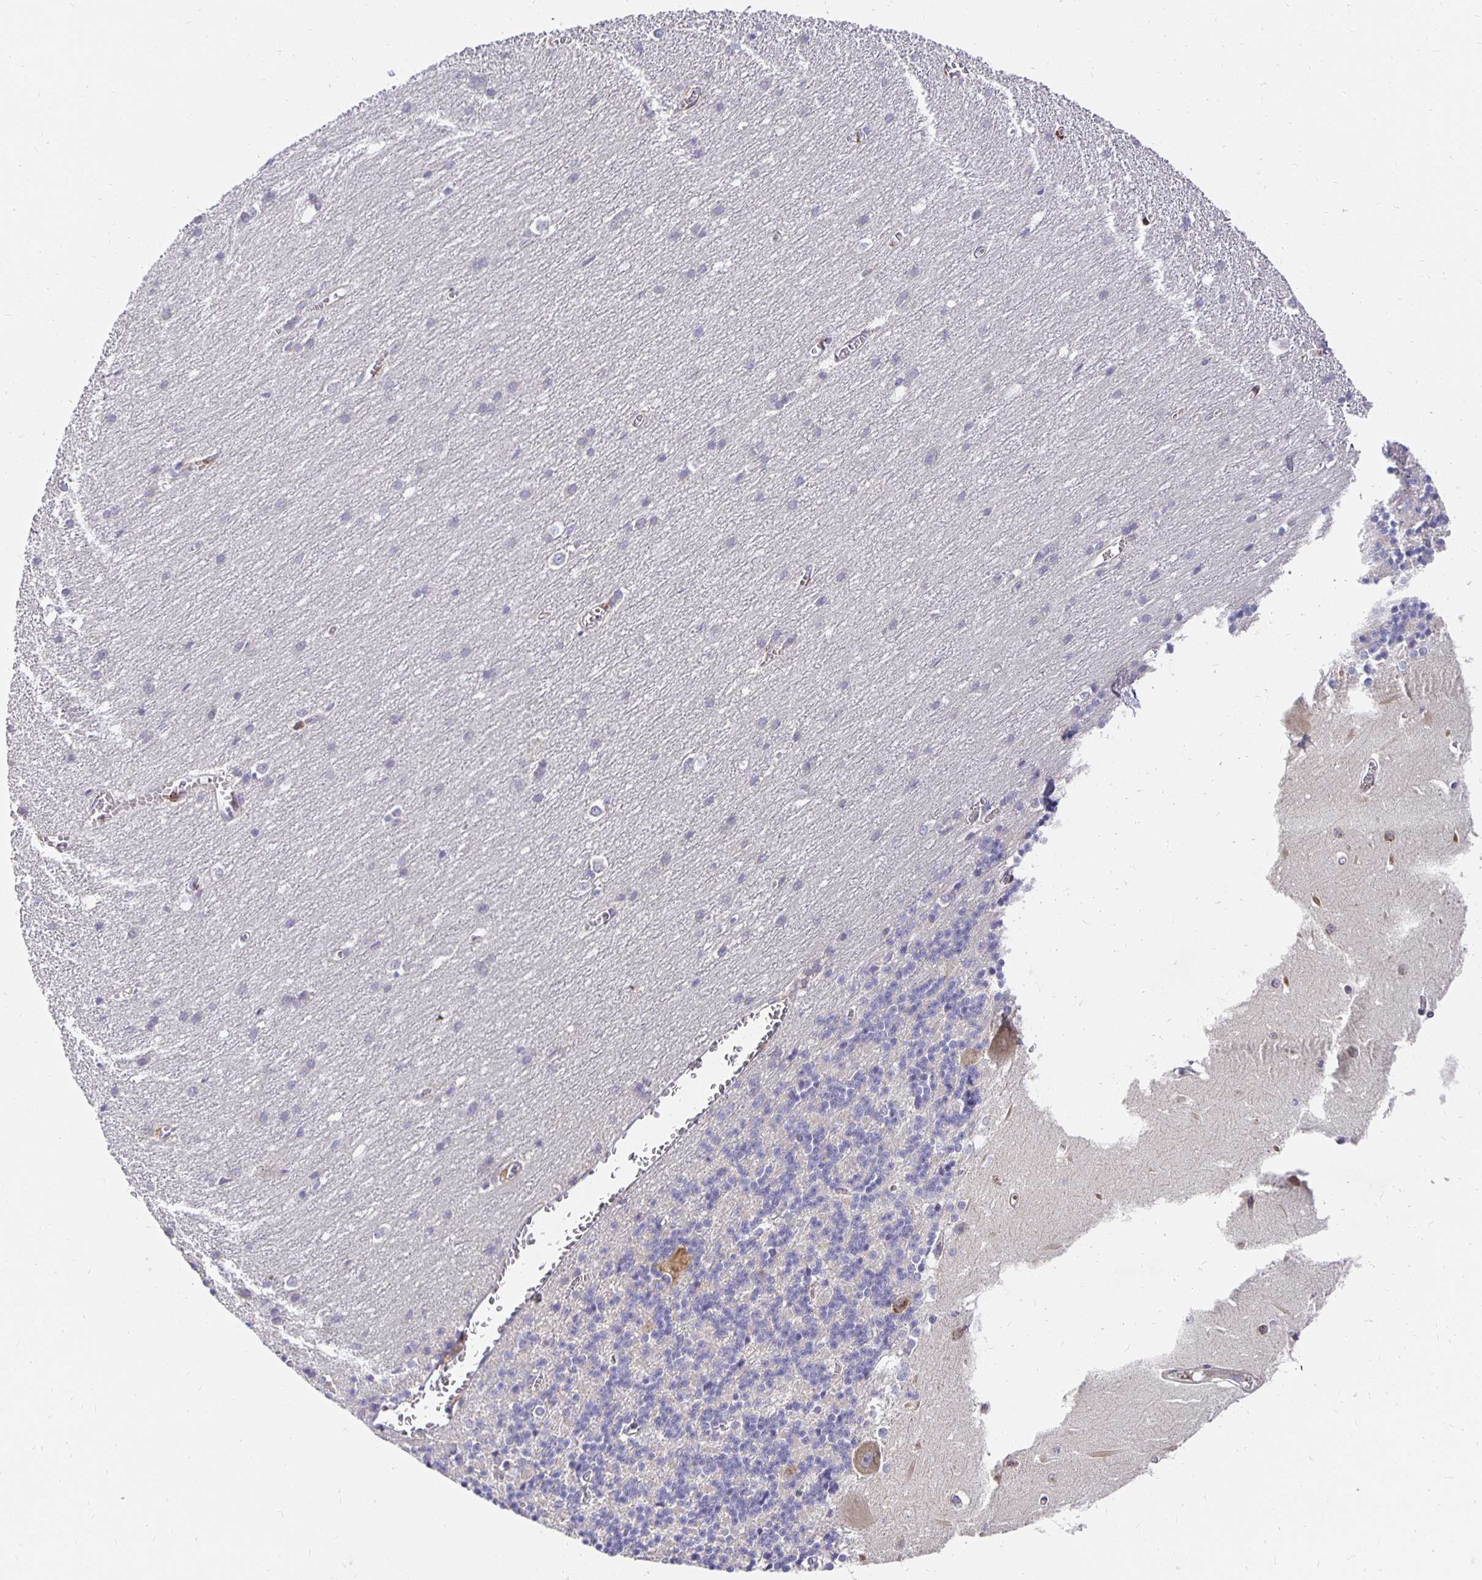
{"staining": {"intensity": "negative", "quantity": "none", "location": "none"}, "tissue": "cerebellum", "cell_type": "Cells in granular layer", "image_type": "normal", "snomed": [{"axis": "morphology", "description": "Normal tissue, NOS"}, {"axis": "topography", "description": "Cerebellum"}], "caption": "IHC micrograph of benign cerebellum stained for a protein (brown), which shows no staining in cells in granular layer.", "gene": "PLOD1", "patient": {"sex": "male", "age": 37}}